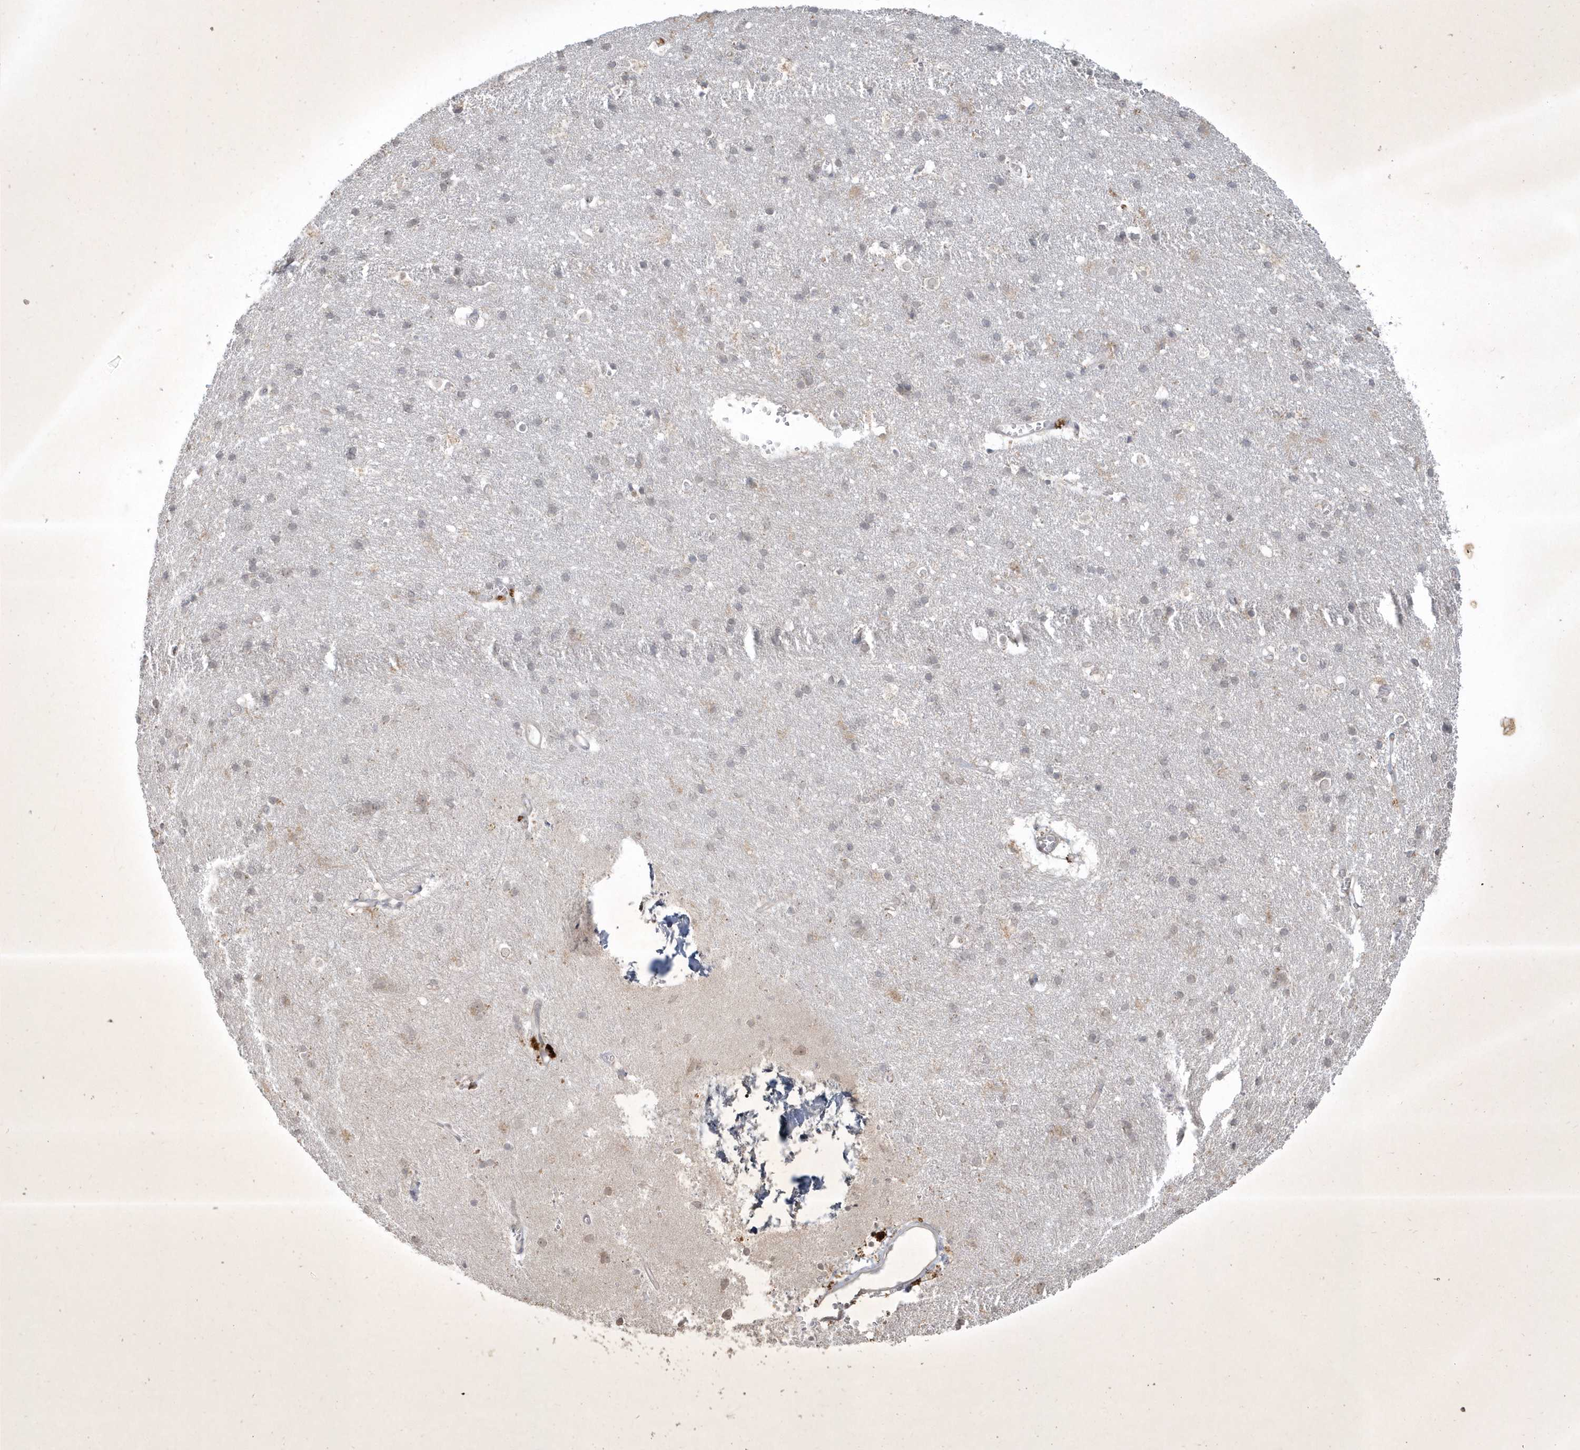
{"staining": {"intensity": "negative", "quantity": "none", "location": "none"}, "tissue": "cerebral cortex", "cell_type": "Endothelial cells", "image_type": "normal", "snomed": [{"axis": "morphology", "description": "Normal tissue, NOS"}, {"axis": "topography", "description": "Cerebral cortex"}], "caption": "This histopathology image is of unremarkable cerebral cortex stained with immunohistochemistry (IHC) to label a protein in brown with the nuclei are counter-stained blue. There is no expression in endothelial cells.", "gene": "BOD1L2", "patient": {"sex": "male", "age": 54}}